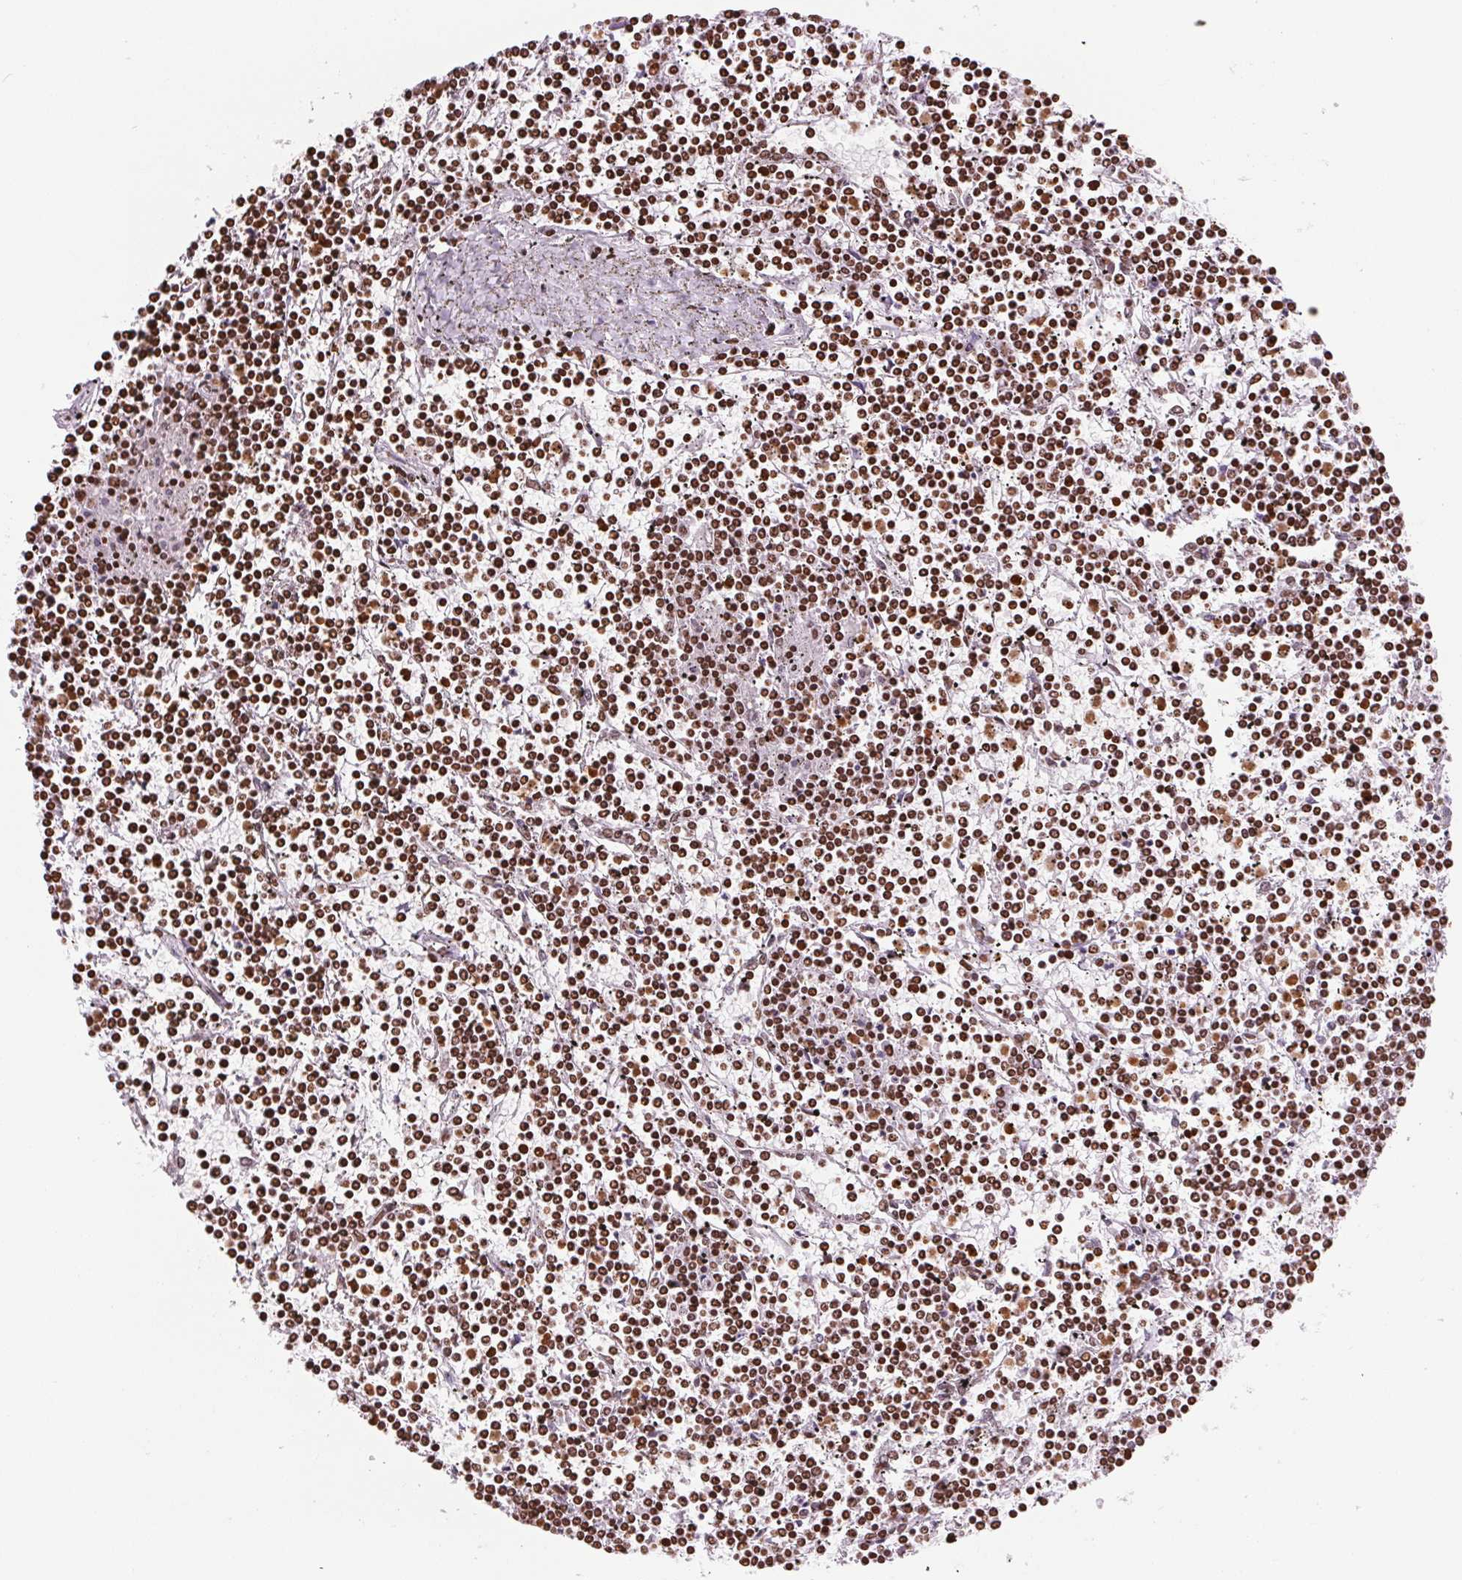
{"staining": {"intensity": "strong", "quantity": ">75%", "location": "cytoplasmic/membranous,nuclear"}, "tissue": "lymphoma", "cell_type": "Tumor cells", "image_type": "cancer", "snomed": [{"axis": "morphology", "description": "Malignant lymphoma, non-Hodgkin's type, Low grade"}, {"axis": "topography", "description": "Spleen"}], "caption": "A brown stain highlights strong cytoplasmic/membranous and nuclear positivity of a protein in malignant lymphoma, non-Hodgkin's type (low-grade) tumor cells. The protein is shown in brown color, while the nuclei are stained blue.", "gene": "SMIM12", "patient": {"sex": "female", "age": 19}}